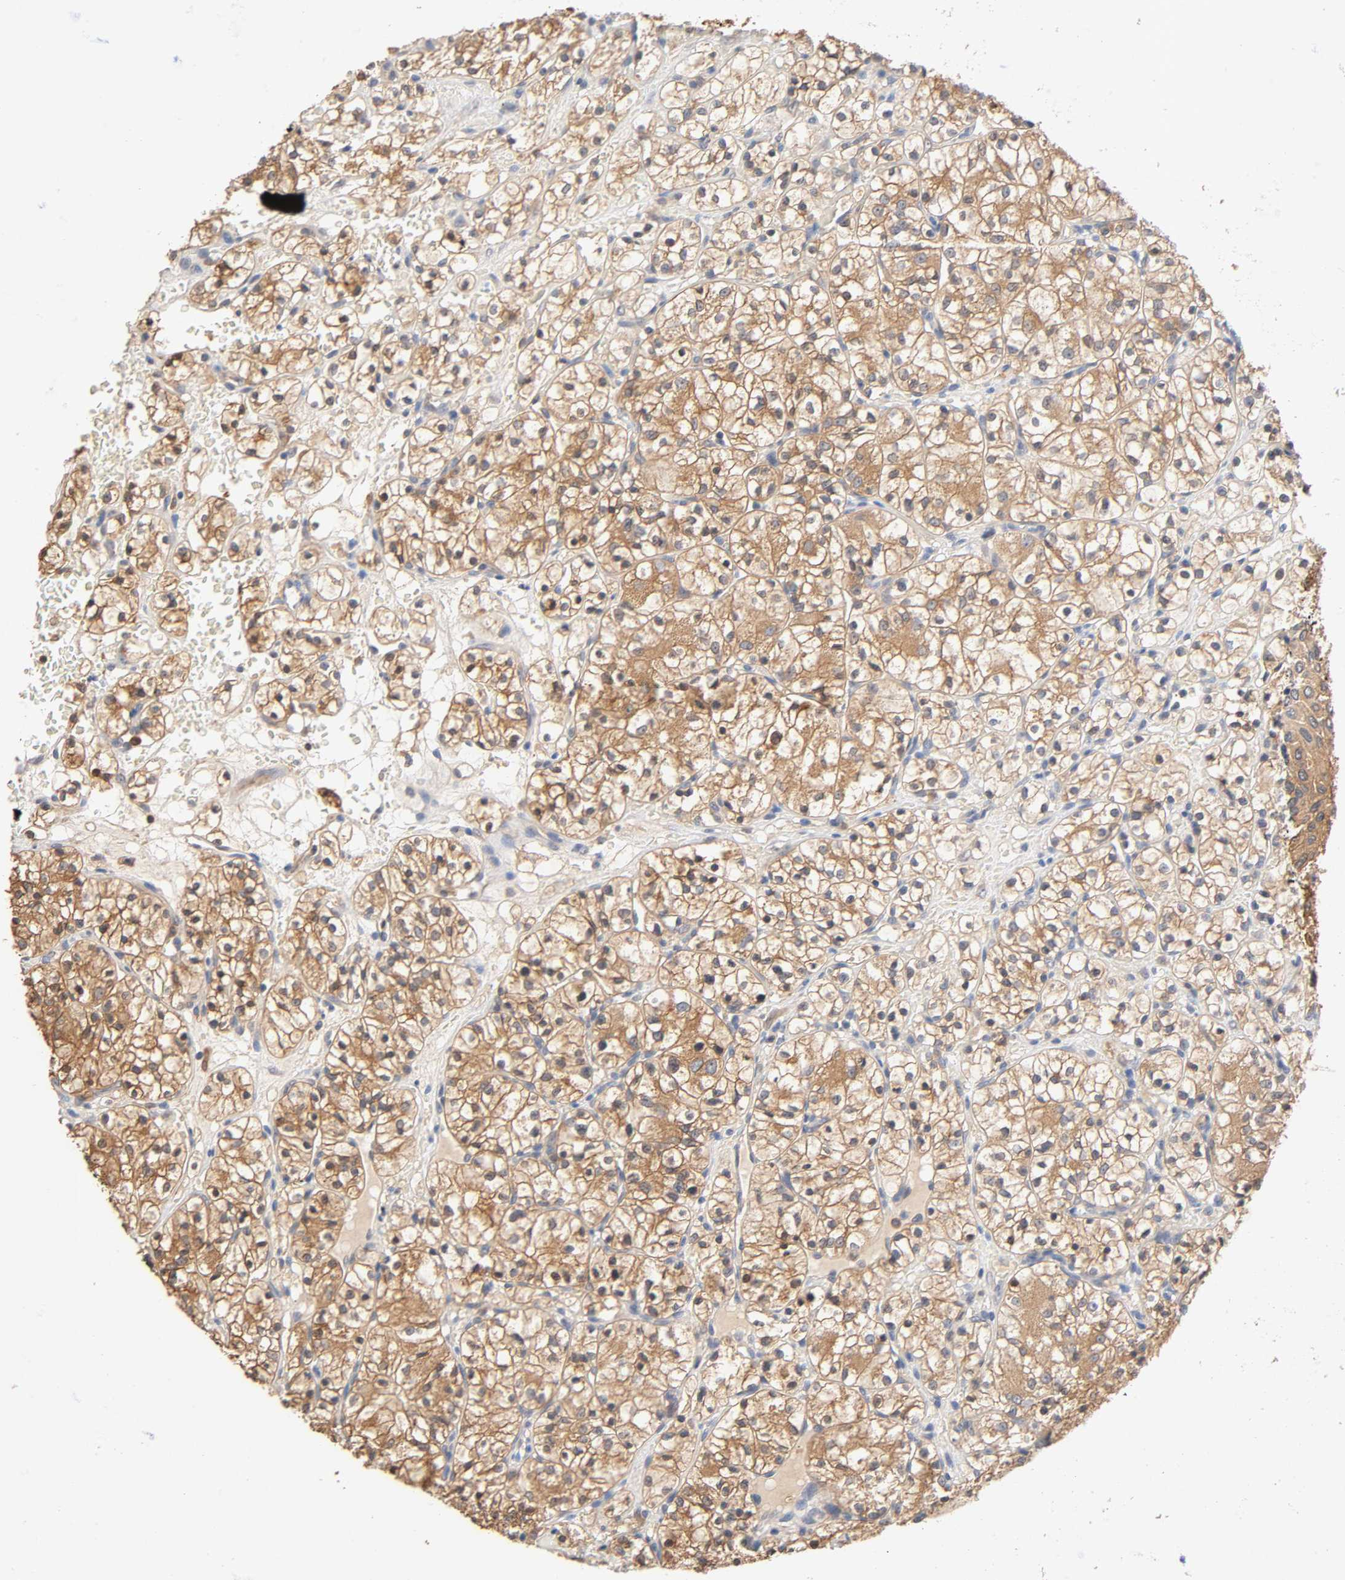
{"staining": {"intensity": "moderate", "quantity": ">75%", "location": "cytoplasmic/membranous"}, "tissue": "renal cancer", "cell_type": "Tumor cells", "image_type": "cancer", "snomed": [{"axis": "morphology", "description": "Adenocarcinoma, NOS"}, {"axis": "topography", "description": "Kidney"}], "caption": "DAB (3,3'-diaminobenzidine) immunohistochemical staining of human renal adenocarcinoma displays moderate cytoplasmic/membranous protein positivity in about >75% of tumor cells. Using DAB (brown) and hematoxylin (blue) stains, captured at high magnification using brightfield microscopy.", "gene": "ALDOA", "patient": {"sex": "female", "age": 60}}